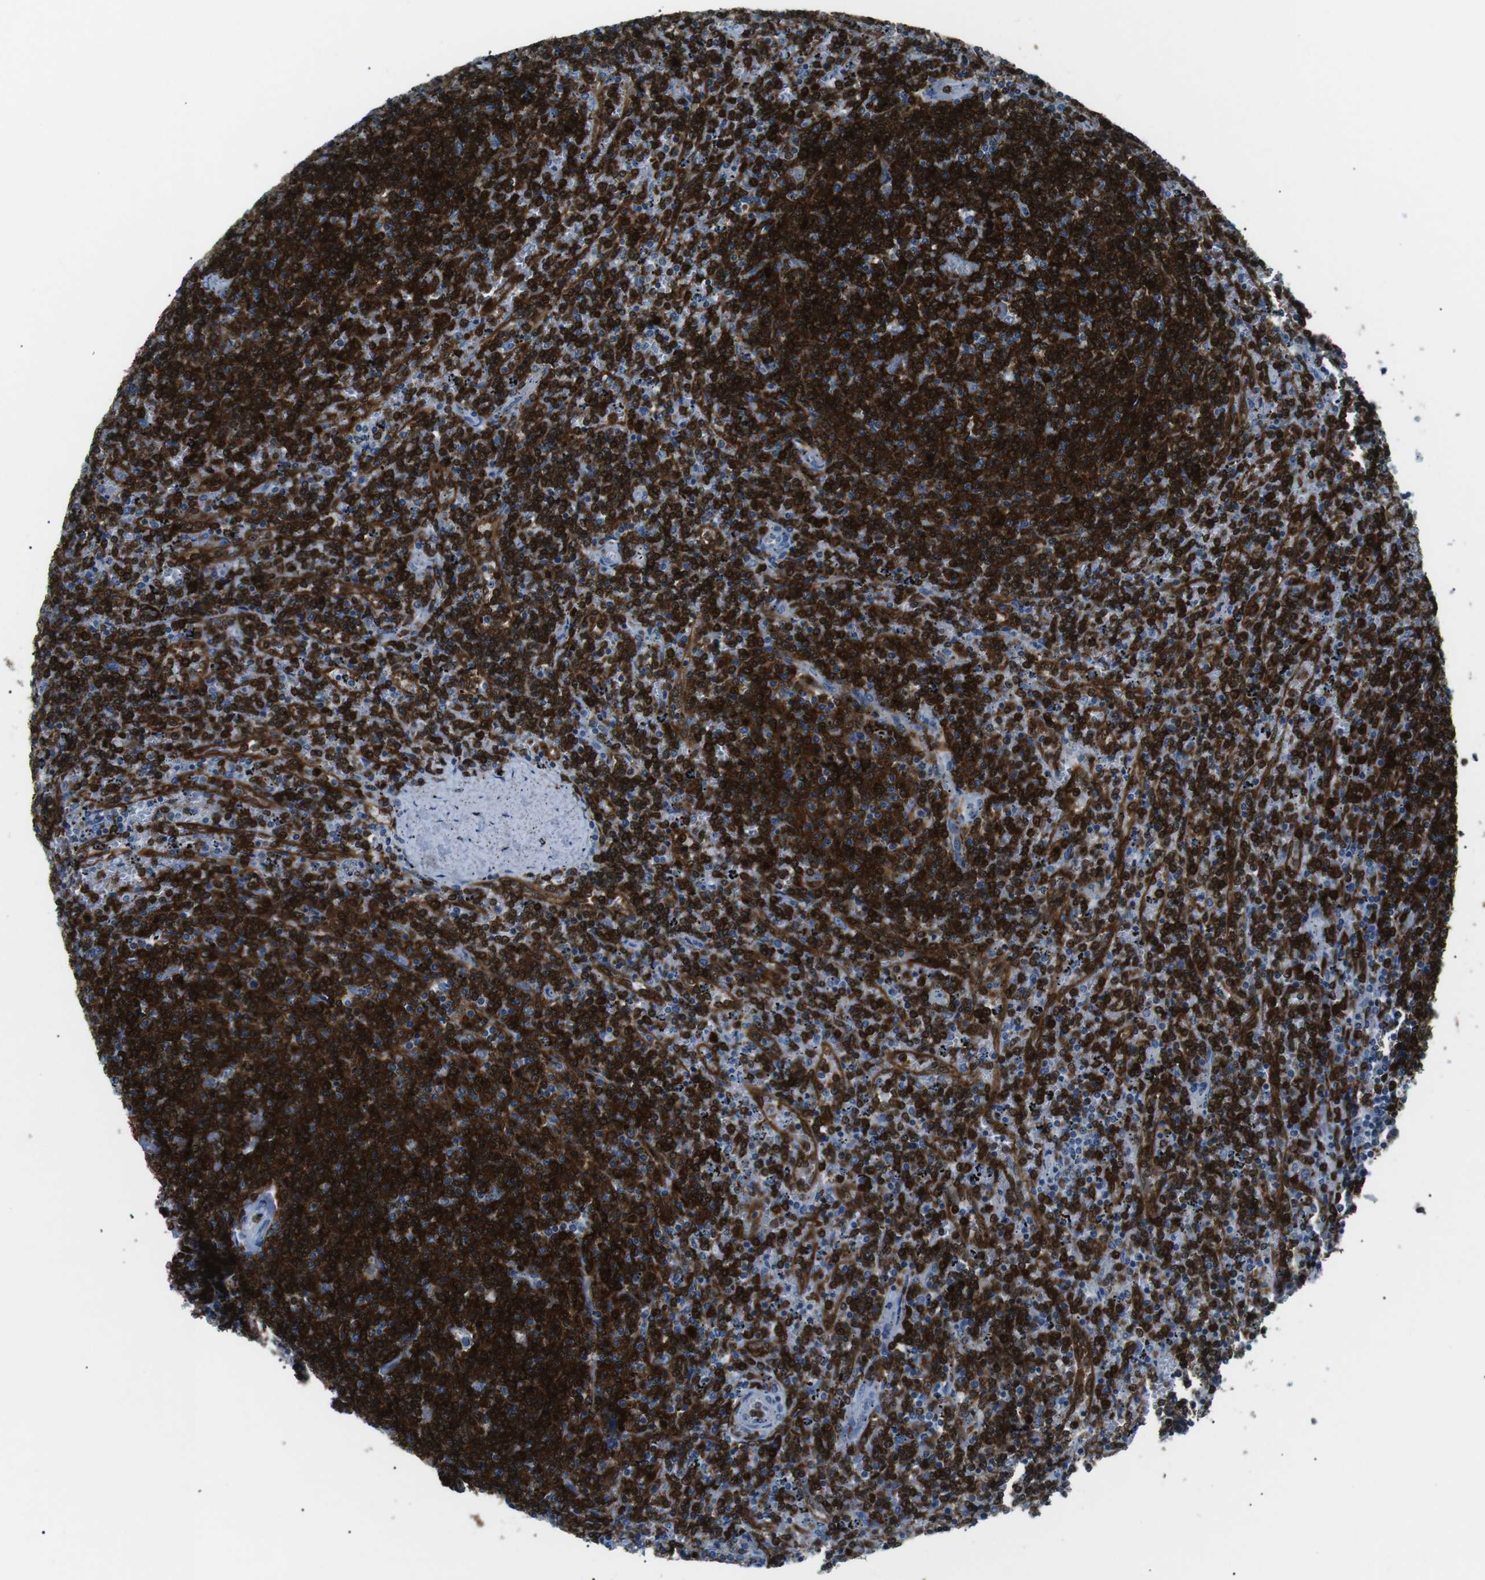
{"staining": {"intensity": "strong", "quantity": ">75%", "location": "cytoplasmic/membranous"}, "tissue": "lymphoma", "cell_type": "Tumor cells", "image_type": "cancer", "snomed": [{"axis": "morphology", "description": "Malignant lymphoma, non-Hodgkin's type, Low grade"}, {"axis": "topography", "description": "Spleen"}], "caption": "Immunohistochemical staining of lymphoma exhibits high levels of strong cytoplasmic/membranous protein staining in approximately >75% of tumor cells. (DAB (3,3'-diaminobenzidine) IHC with brightfield microscopy, high magnification).", "gene": "BLNK", "patient": {"sex": "female", "age": 50}}